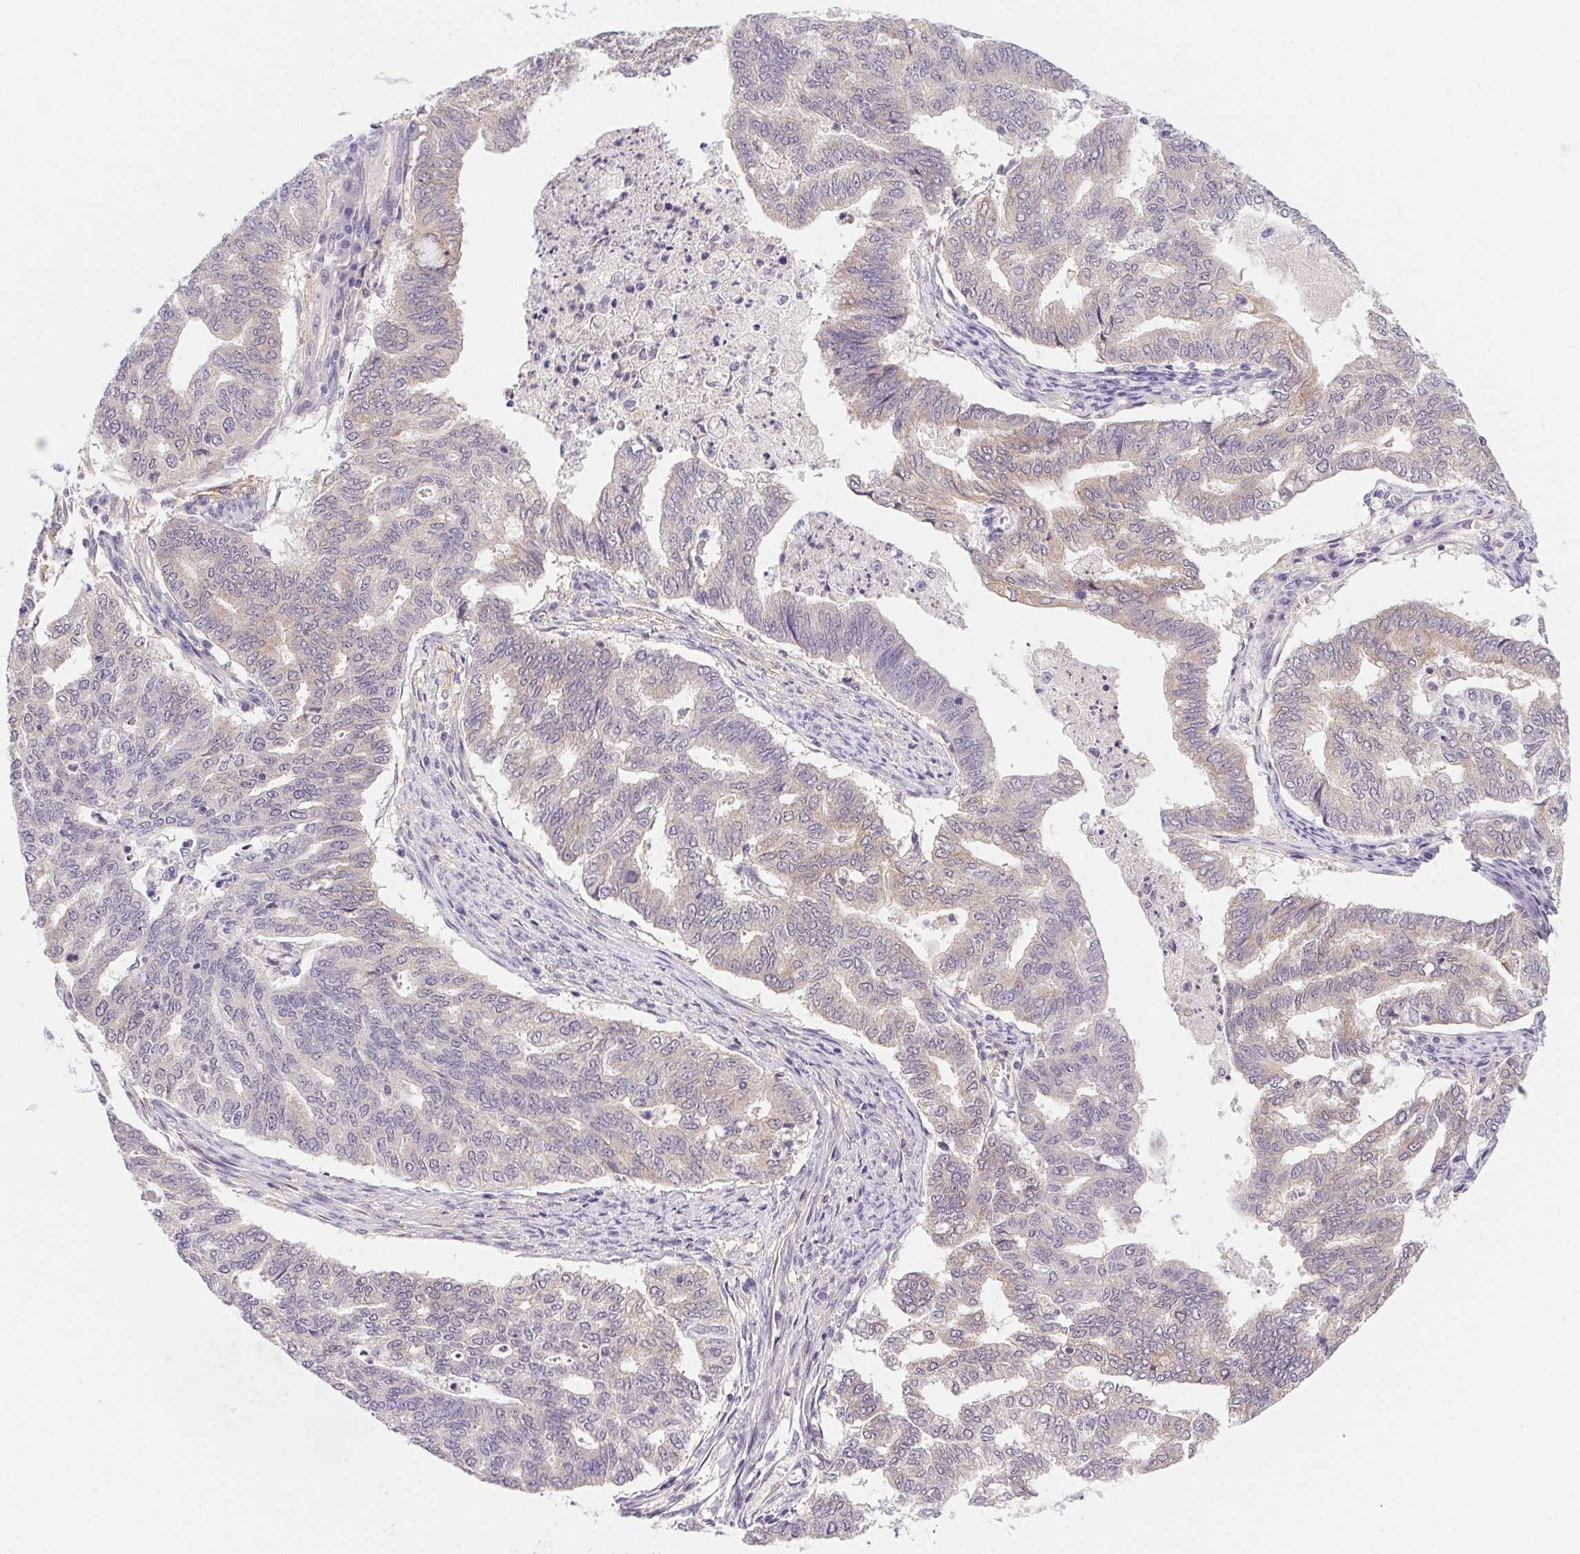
{"staining": {"intensity": "negative", "quantity": "none", "location": "none"}, "tissue": "endometrial cancer", "cell_type": "Tumor cells", "image_type": "cancer", "snomed": [{"axis": "morphology", "description": "Adenocarcinoma, NOS"}, {"axis": "topography", "description": "Endometrium"}], "caption": "An immunohistochemistry micrograph of endometrial cancer is shown. There is no staining in tumor cells of endometrial cancer.", "gene": "PRKAA1", "patient": {"sex": "female", "age": 79}}